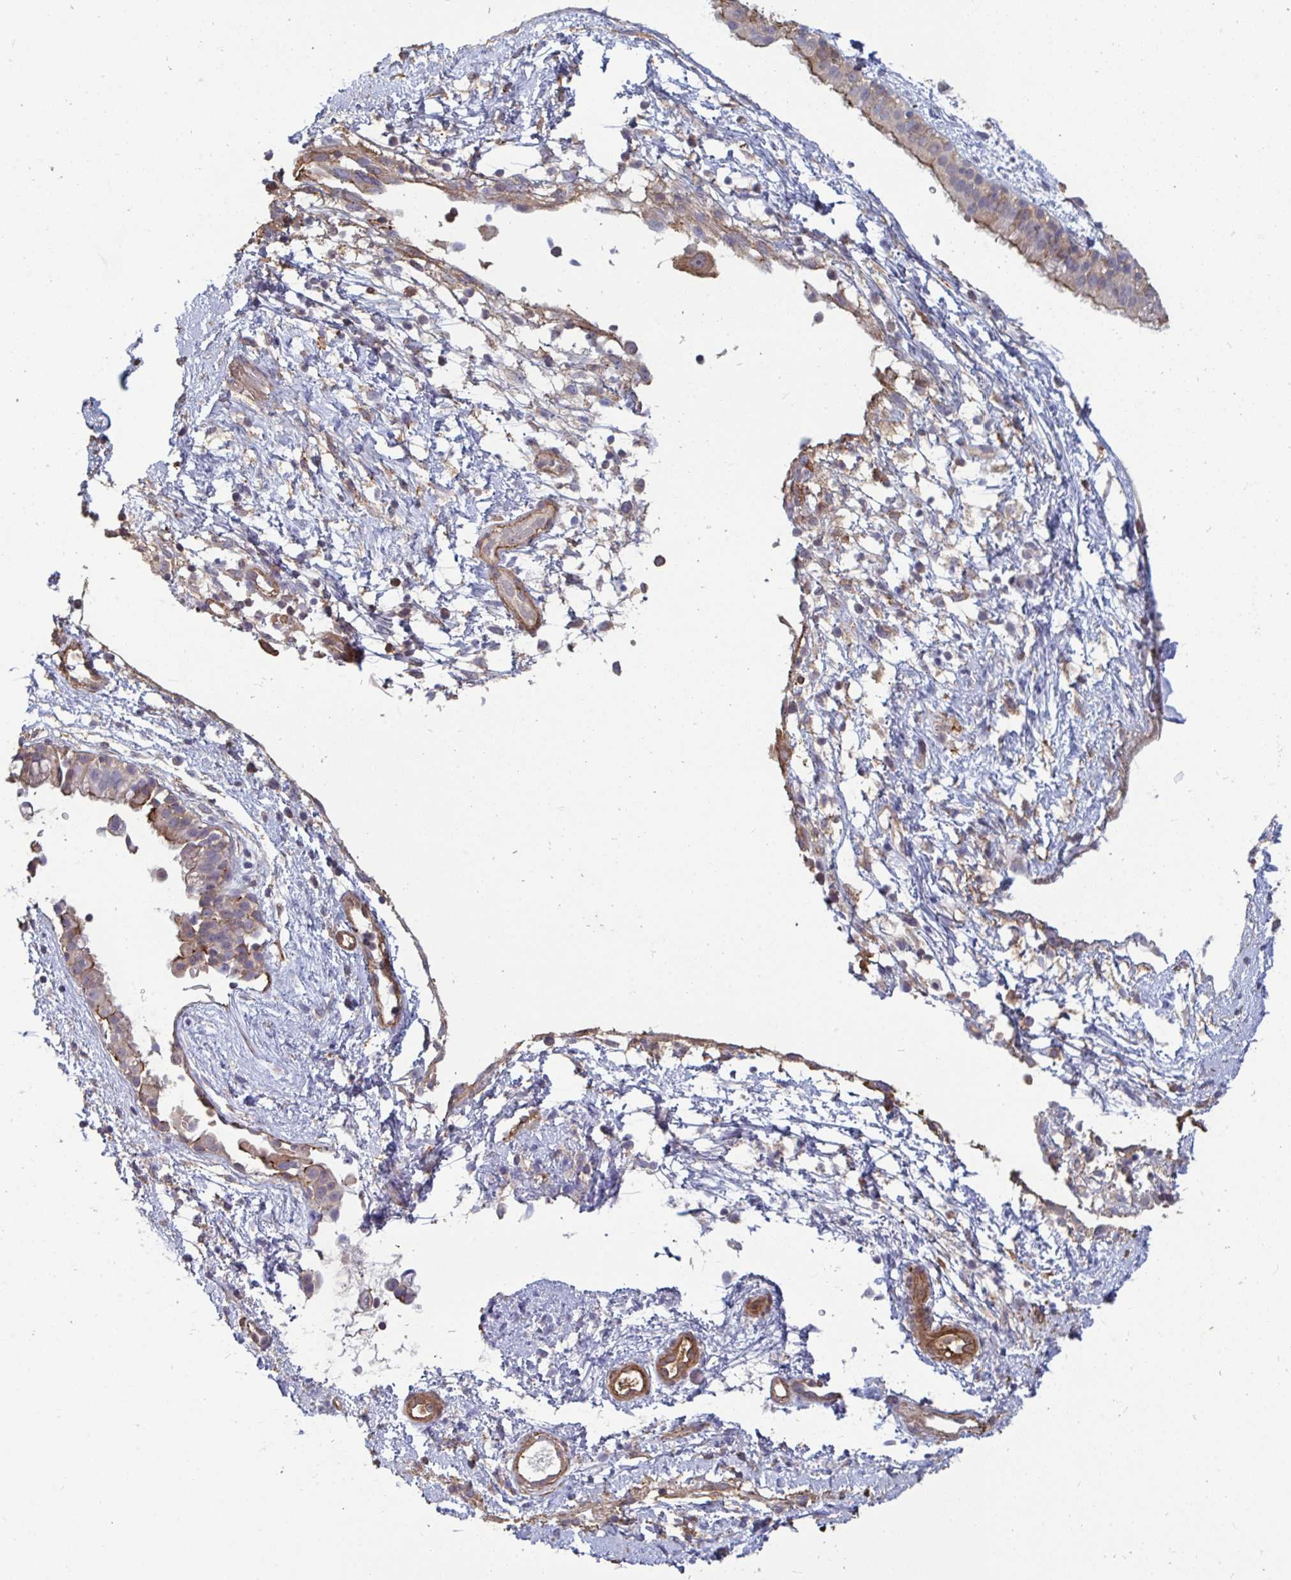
{"staining": {"intensity": "weak", "quantity": "25%-75%", "location": "cytoplasmic/membranous"}, "tissue": "nasopharynx", "cell_type": "Respiratory epithelial cells", "image_type": "normal", "snomed": [{"axis": "morphology", "description": "Normal tissue, NOS"}, {"axis": "topography", "description": "Nasopharynx"}], "caption": "Immunohistochemistry (IHC) of unremarkable nasopharynx displays low levels of weak cytoplasmic/membranous expression in approximately 25%-75% of respiratory epithelial cells.", "gene": "ISCU", "patient": {"sex": "male", "age": 24}}